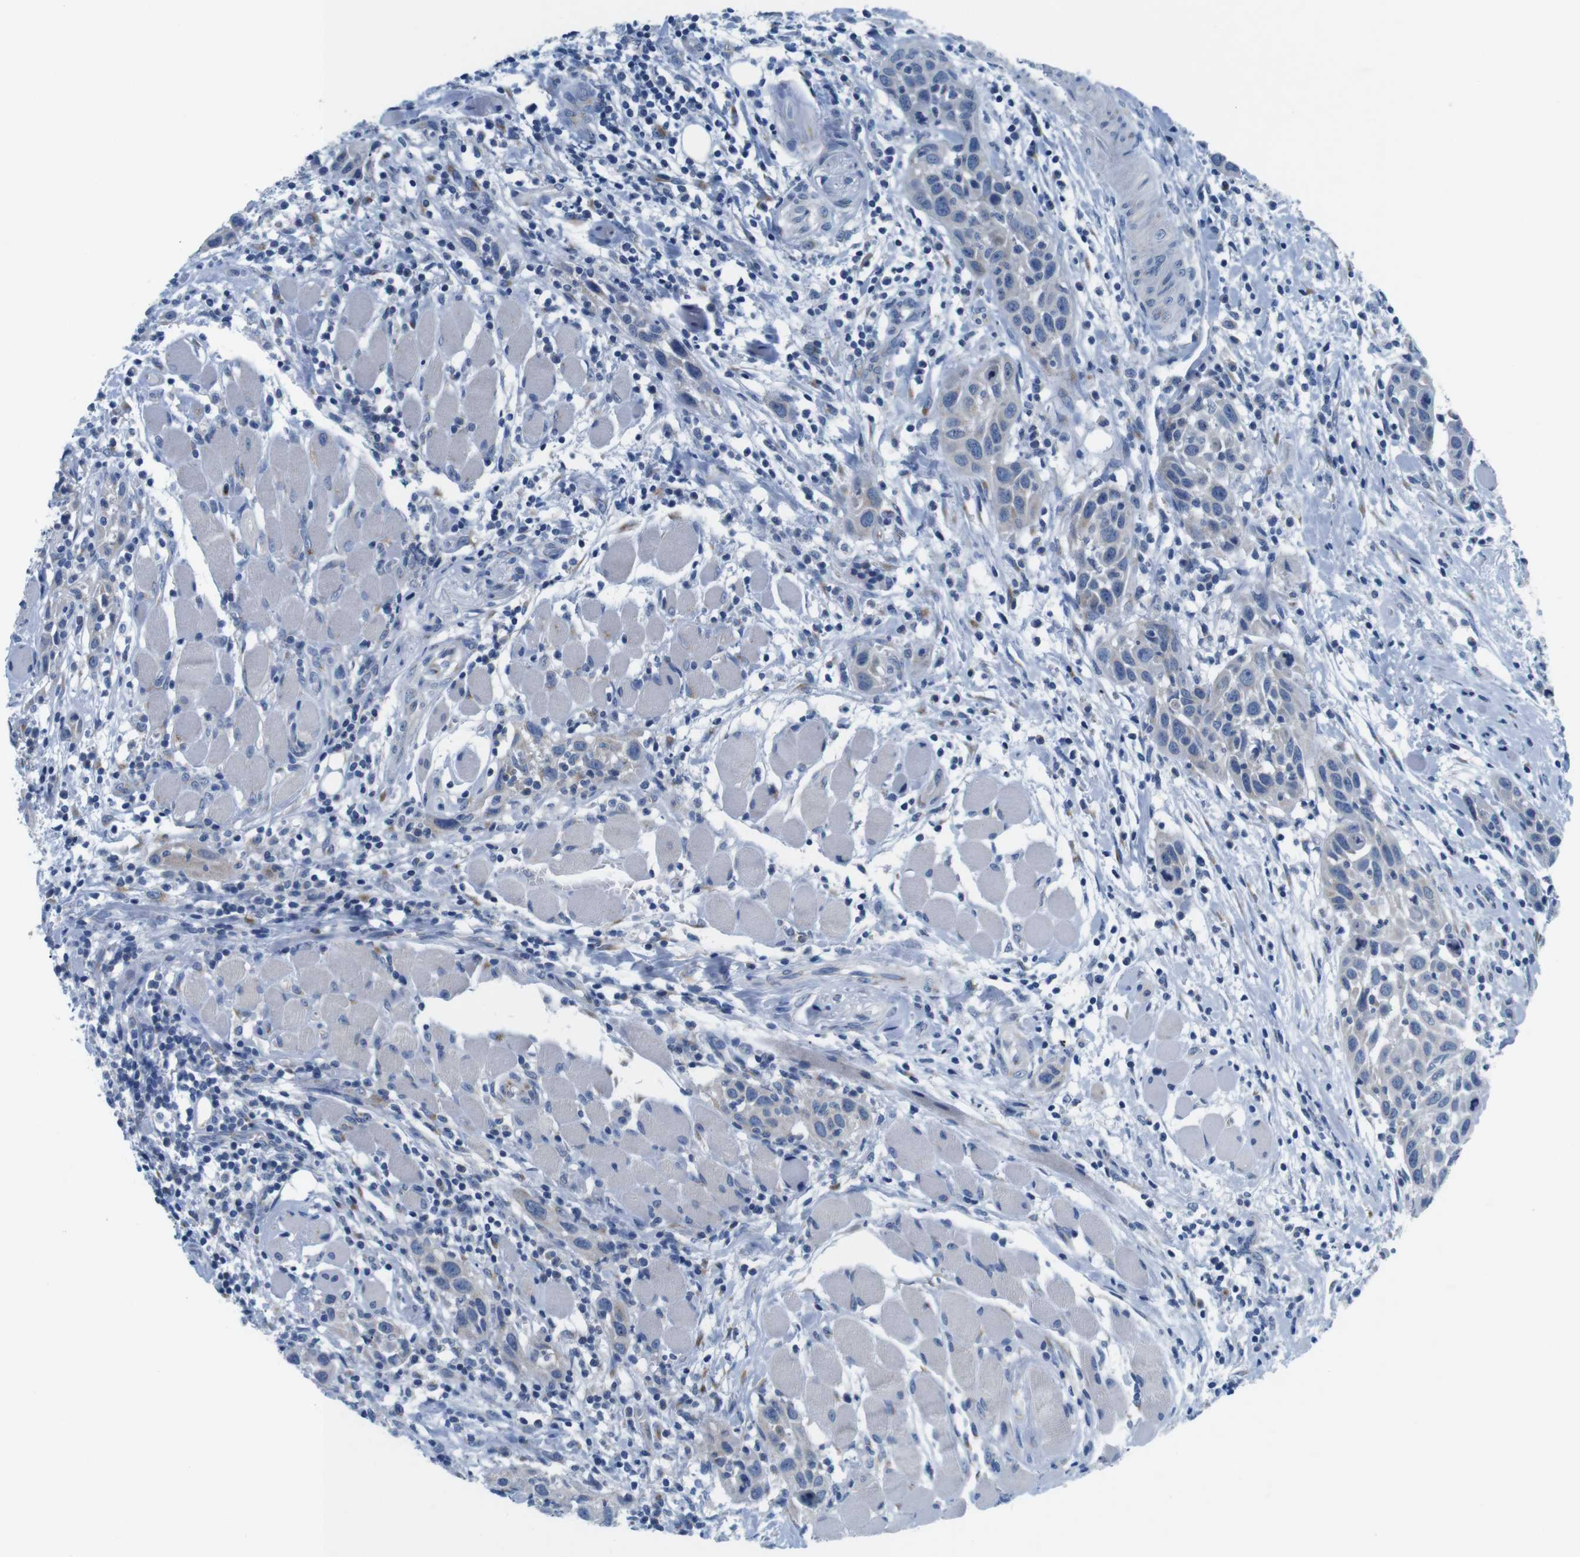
{"staining": {"intensity": "weak", "quantity": "<25%", "location": "cytoplasmic/membranous"}, "tissue": "head and neck cancer", "cell_type": "Tumor cells", "image_type": "cancer", "snomed": [{"axis": "morphology", "description": "Squamous cell carcinoma, NOS"}, {"axis": "topography", "description": "Oral tissue"}, {"axis": "topography", "description": "Head-Neck"}], "caption": "Histopathology image shows no protein staining in tumor cells of squamous cell carcinoma (head and neck) tissue.", "gene": "GOLGA2", "patient": {"sex": "female", "age": 50}}